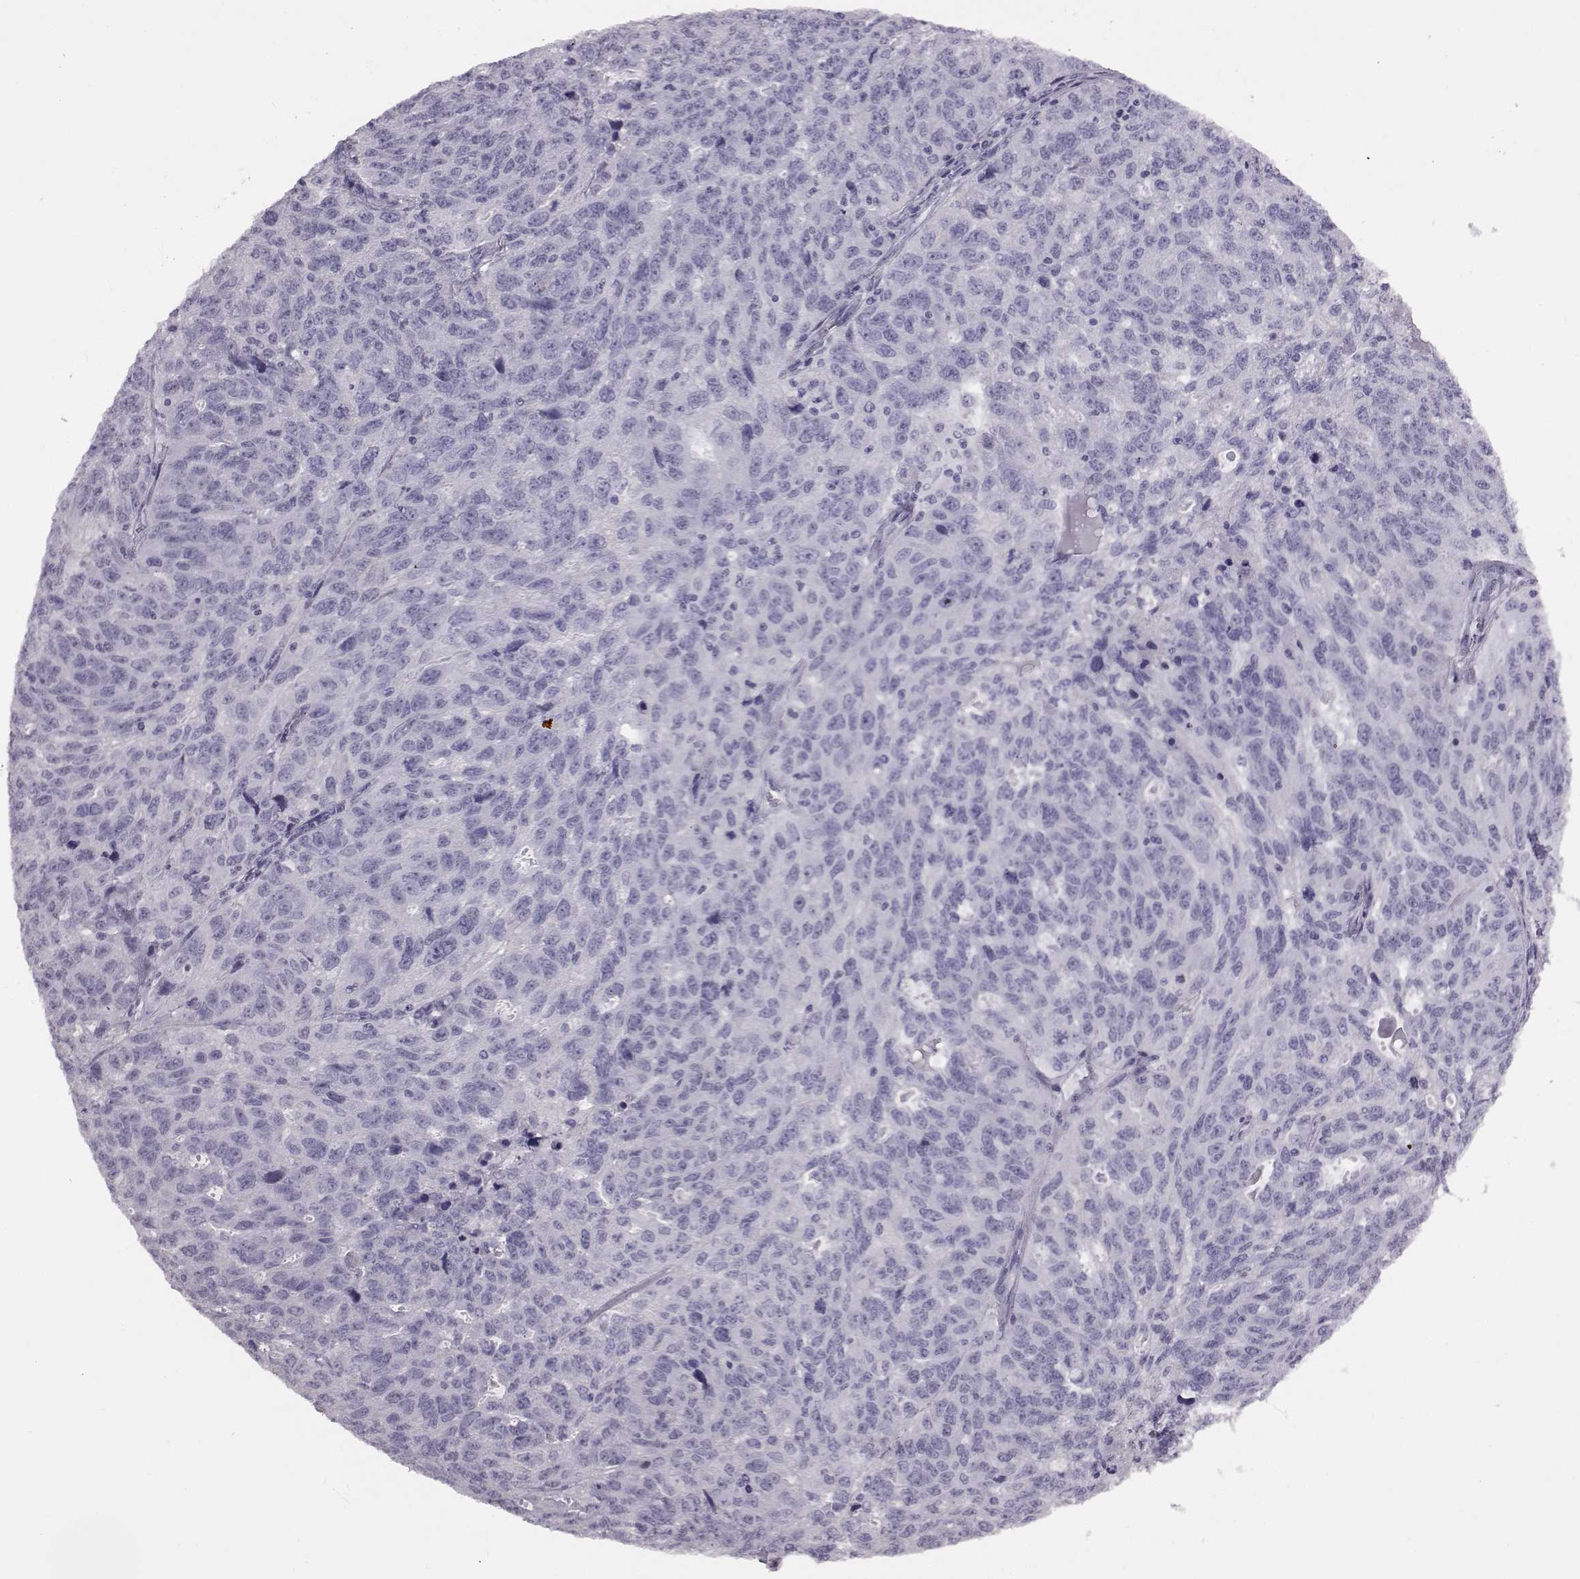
{"staining": {"intensity": "negative", "quantity": "none", "location": "none"}, "tissue": "ovarian cancer", "cell_type": "Tumor cells", "image_type": "cancer", "snomed": [{"axis": "morphology", "description": "Cystadenocarcinoma, serous, NOS"}, {"axis": "topography", "description": "Ovary"}], "caption": "High magnification brightfield microscopy of ovarian cancer (serous cystadenocarcinoma) stained with DAB (brown) and counterstained with hematoxylin (blue): tumor cells show no significant staining.", "gene": "ADGRG2", "patient": {"sex": "female", "age": 71}}